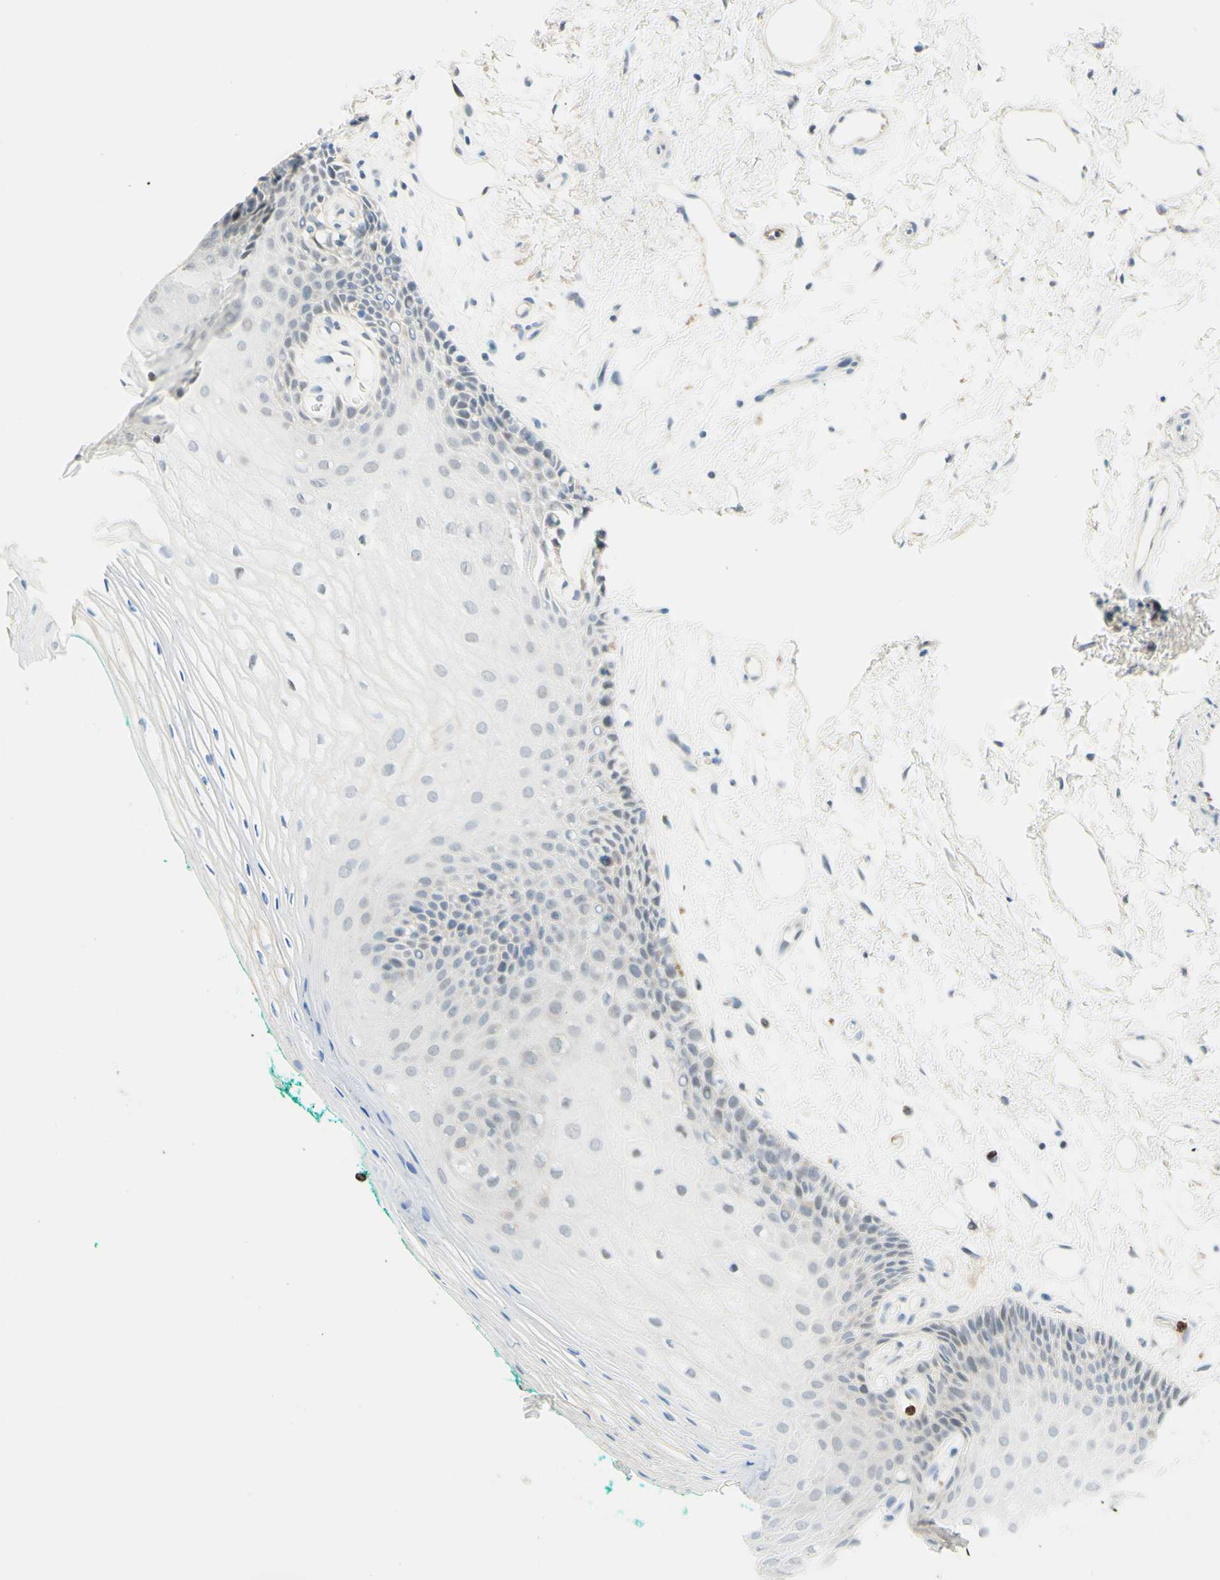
{"staining": {"intensity": "negative", "quantity": "none", "location": "none"}, "tissue": "oral mucosa", "cell_type": "Squamous epithelial cells", "image_type": "normal", "snomed": [{"axis": "morphology", "description": "Normal tissue, NOS"}, {"axis": "topography", "description": "Skeletal muscle"}, {"axis": "topography", "description": "Oral tissue"}, {"axis": "topography", "description": "Peripheral nerve tissue"}], "caption": "DAB (3,3'-diaminobenzidine) immunohistochemical staining of benign human oral mucosa displays no significant positivity in squamous epithelial cells. The staining was performed using DAB (3,3'-diaminobenzidine) to visualize the protein expression in brown, while the nuclei were stained in blue with hematoxylin (Magnification: 20x).", "gene": "TREM2", "patient": {"sex": "female", "age": 84}}